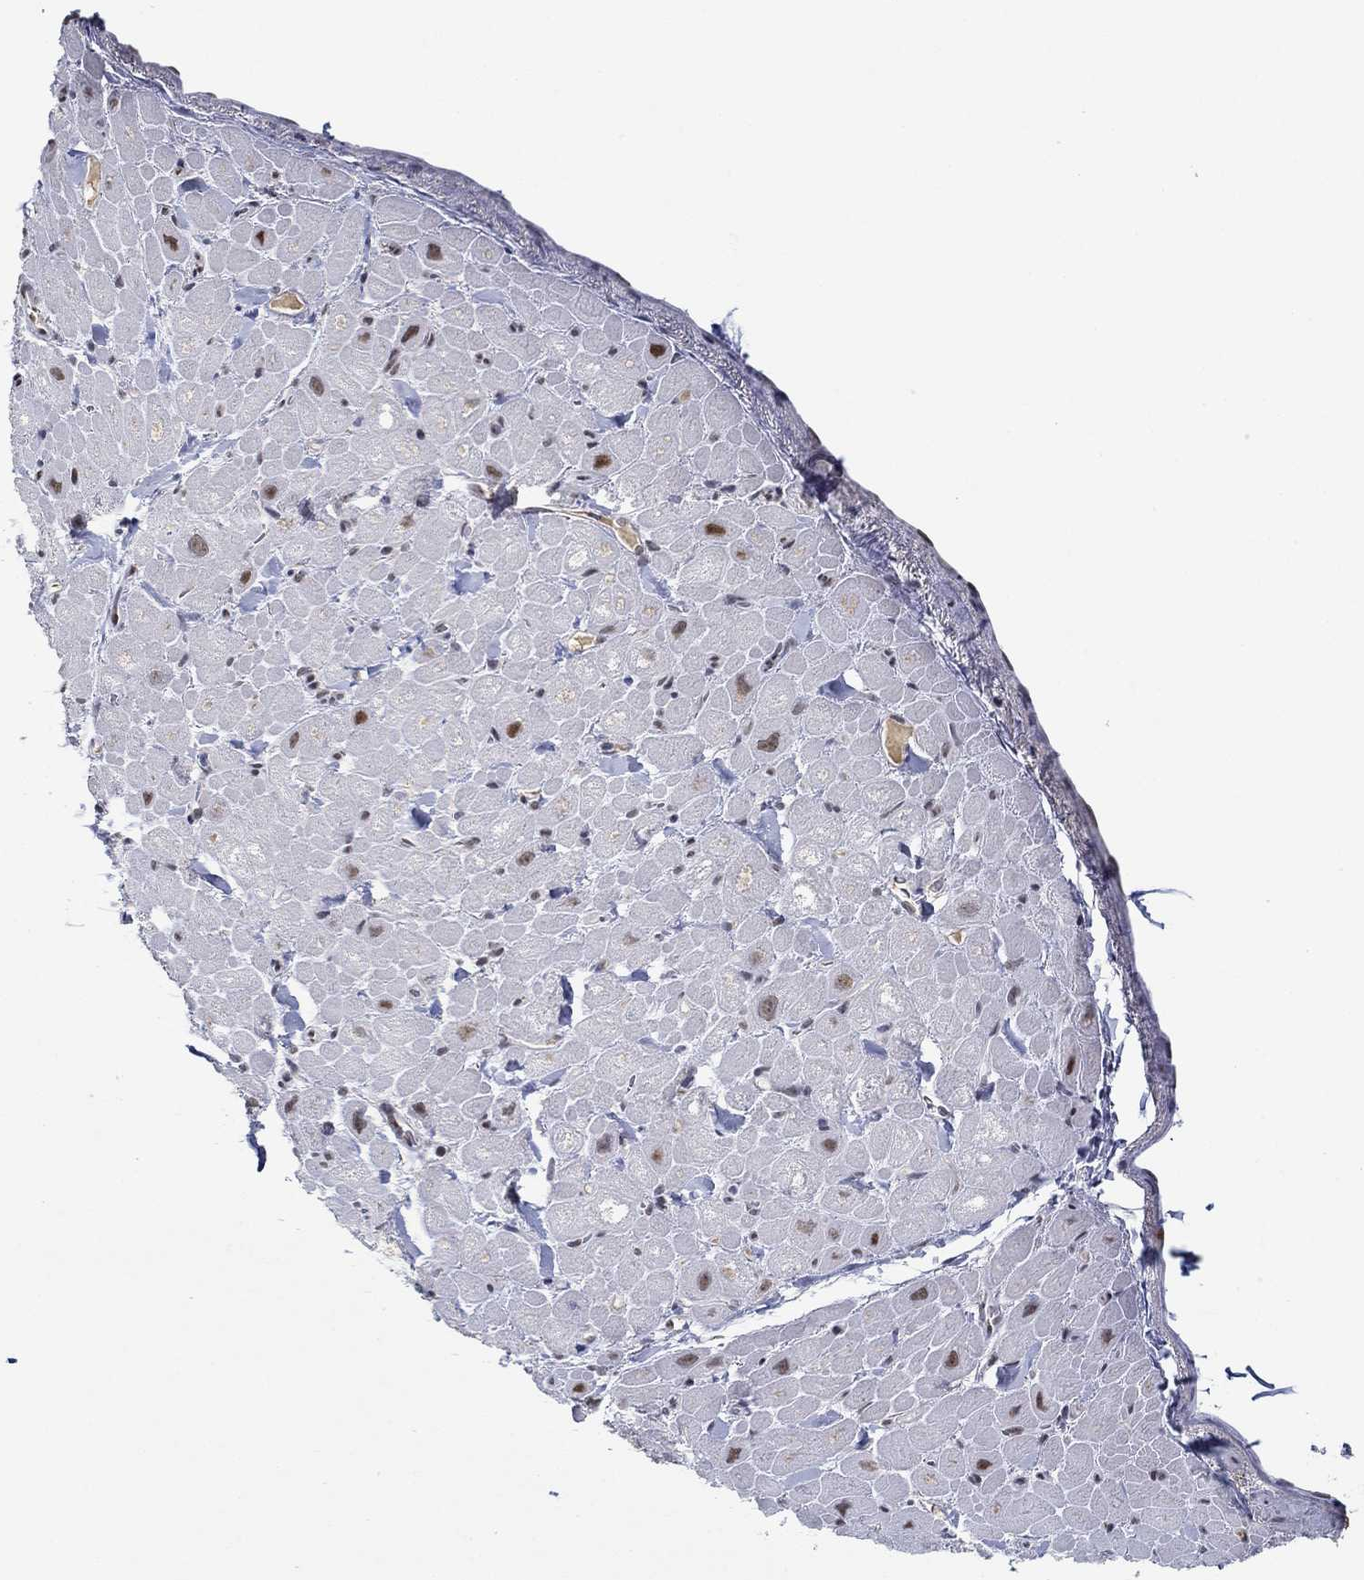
{"staining": {"intensity": "negative", "quantity": "none", "location": "none"}, "tissue": "heart muscle", "cell_type": "Cardiomyocytes", "image_type": "normal", "snomed": [{"axis": "morphology", "description": "Normal tissue, NOS"}, {"axis": "topography", "description": "Heart"}], "caption": "This image is of benign heart muscle stained with immunohistochemistry to label a protein in brown with the nuclei are counter-stained blue. There is no expression in cardiomyocytes. Brightfield microscopy of immunohistochemistry stained with DAB (3,3'-diaminobenzidine) (brown) and hematoxylin (blue), captured at high magnification.", "gene": "GATA2", "patient": {"sex": "male", "age": 60}}